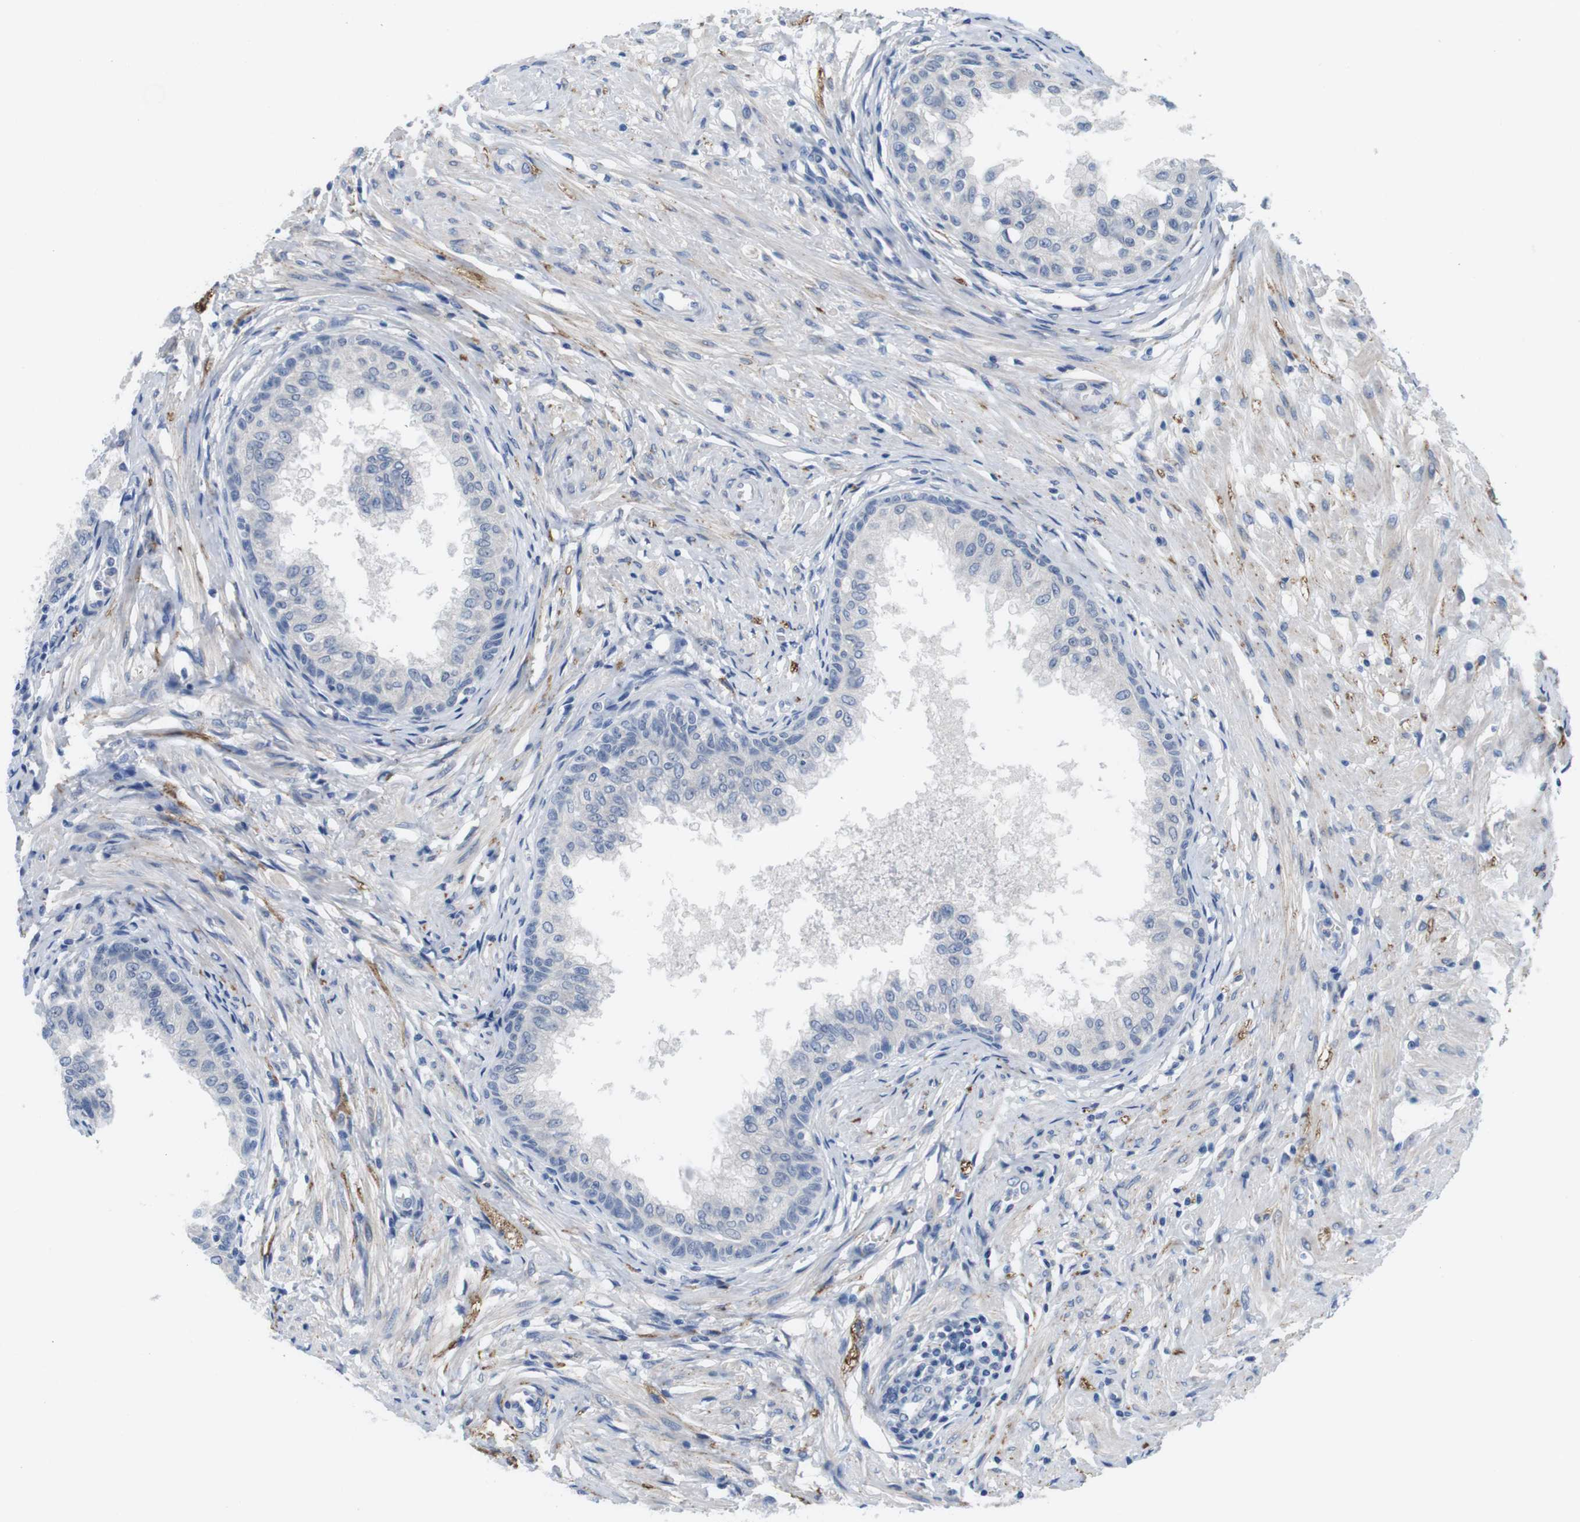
{"staining": {"intensity": "negative", "quantity": "none", "location": "none"}, "tissue": "prostate", "cell_type": "Glandular cells", "image_type": "normal", "snomed": [{"axis": "morphology", "description": "Normal tissue, NOS"}, {"axis": "topography", "description": "Prostate"}, {"axis": "topography", "description": "Seminal veicle"}], "caption": "Immunohistochemistry (IHC) of normal human prostate demonstrates no staining in glandular cells.", "gene": "MAP6", "patient": {"sex": "male", "age": 60}}